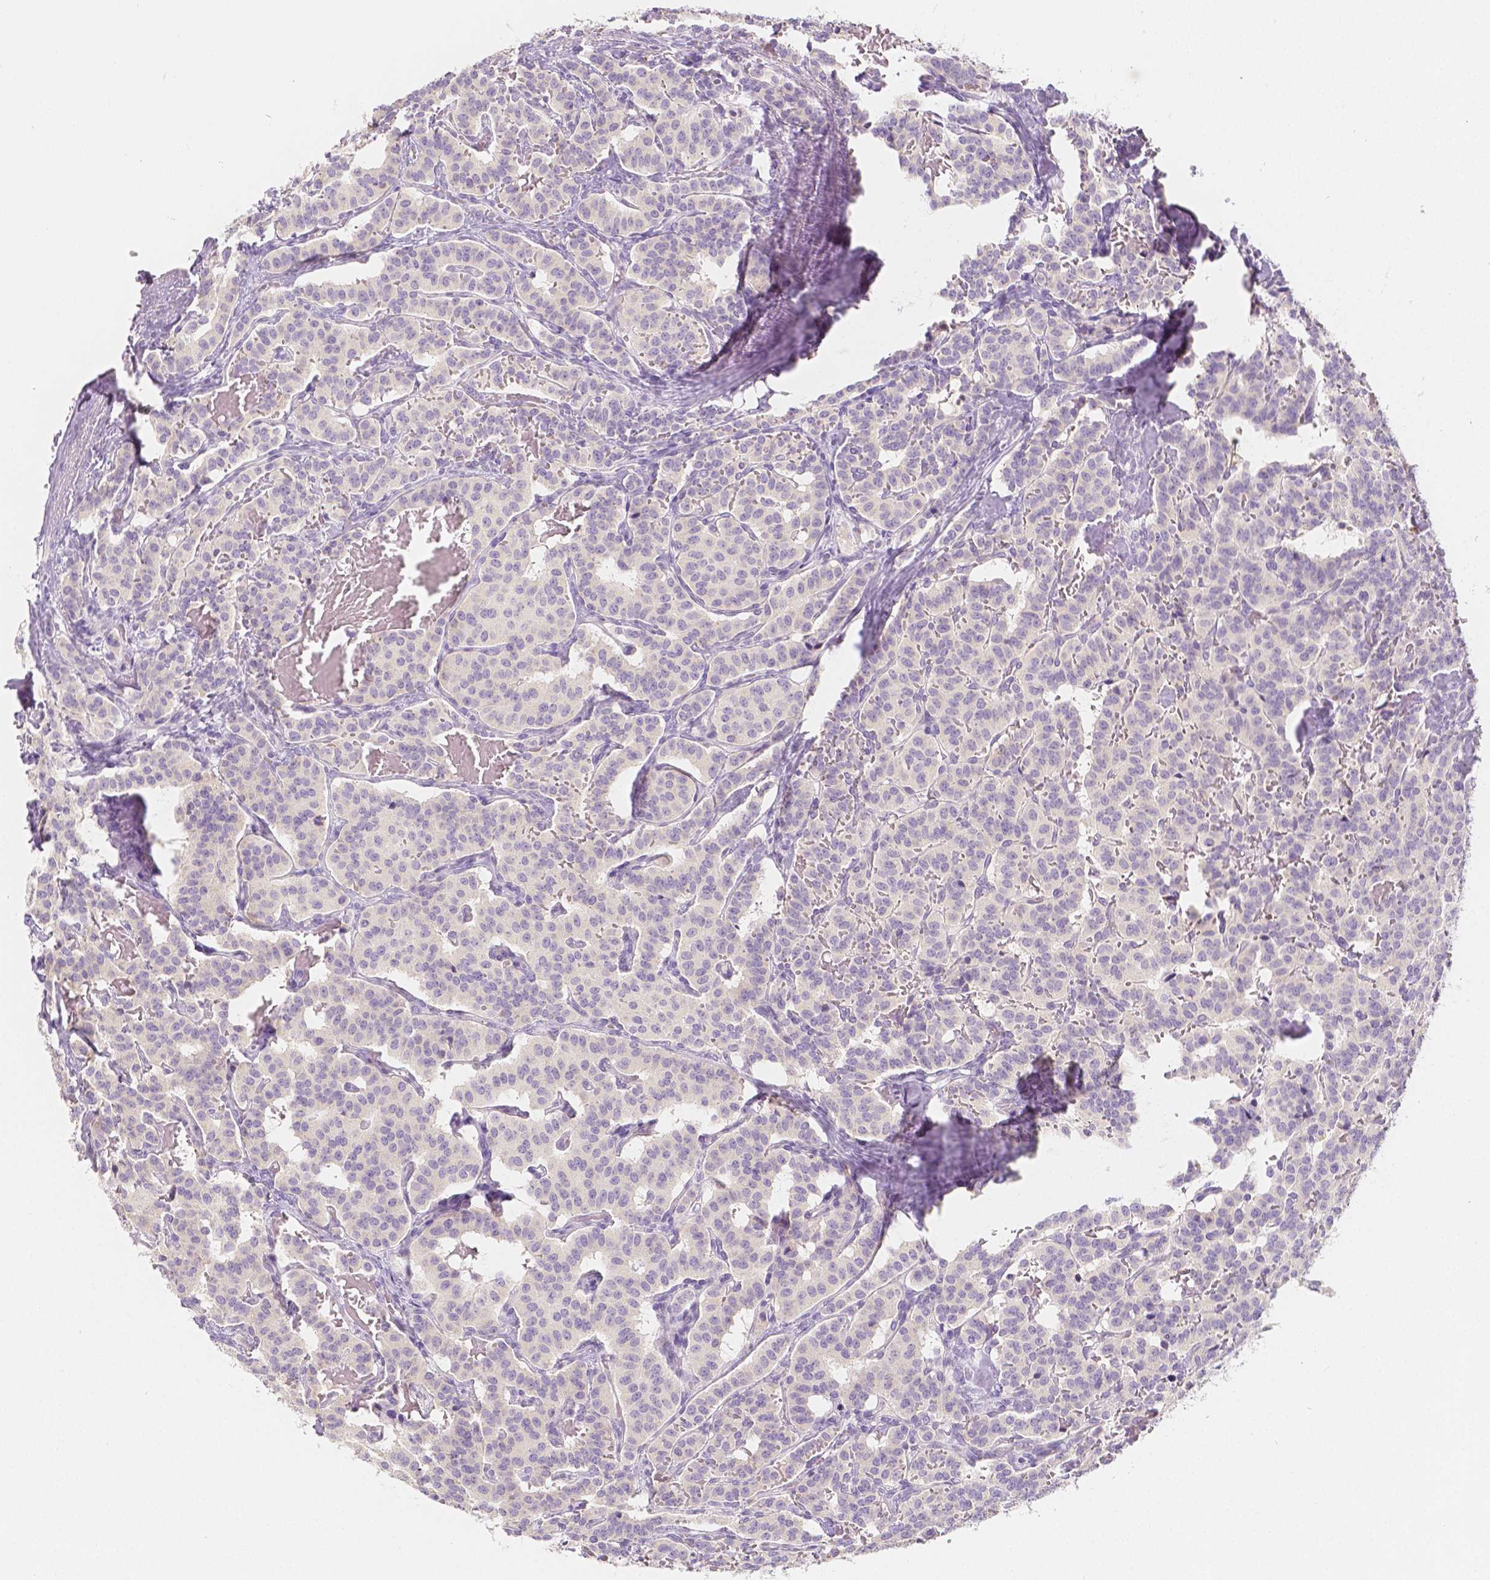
{"staining": {"intensity": "negative", "quantity": "none", "location": "none"}, "tissue": "carcinoid", "cell_type": "Tumor cells", "image_type": "cancer", "snomed": [{"axis": "morphology", "description": "Carcinoid, malignant, NOS"}, {"axis": "topography", "description": "Lung"}], "caption": "Immunohistochemical staining of carcinoid reveals no significant staining in tumor cells. Brightfield microscopy of immunohistochemistry (IHC) stained with DAB (brown) and hematoxylin (blue), captured at high magnification.", "gene": "BATF", "patient": {"sex": "female", "age": 46}}